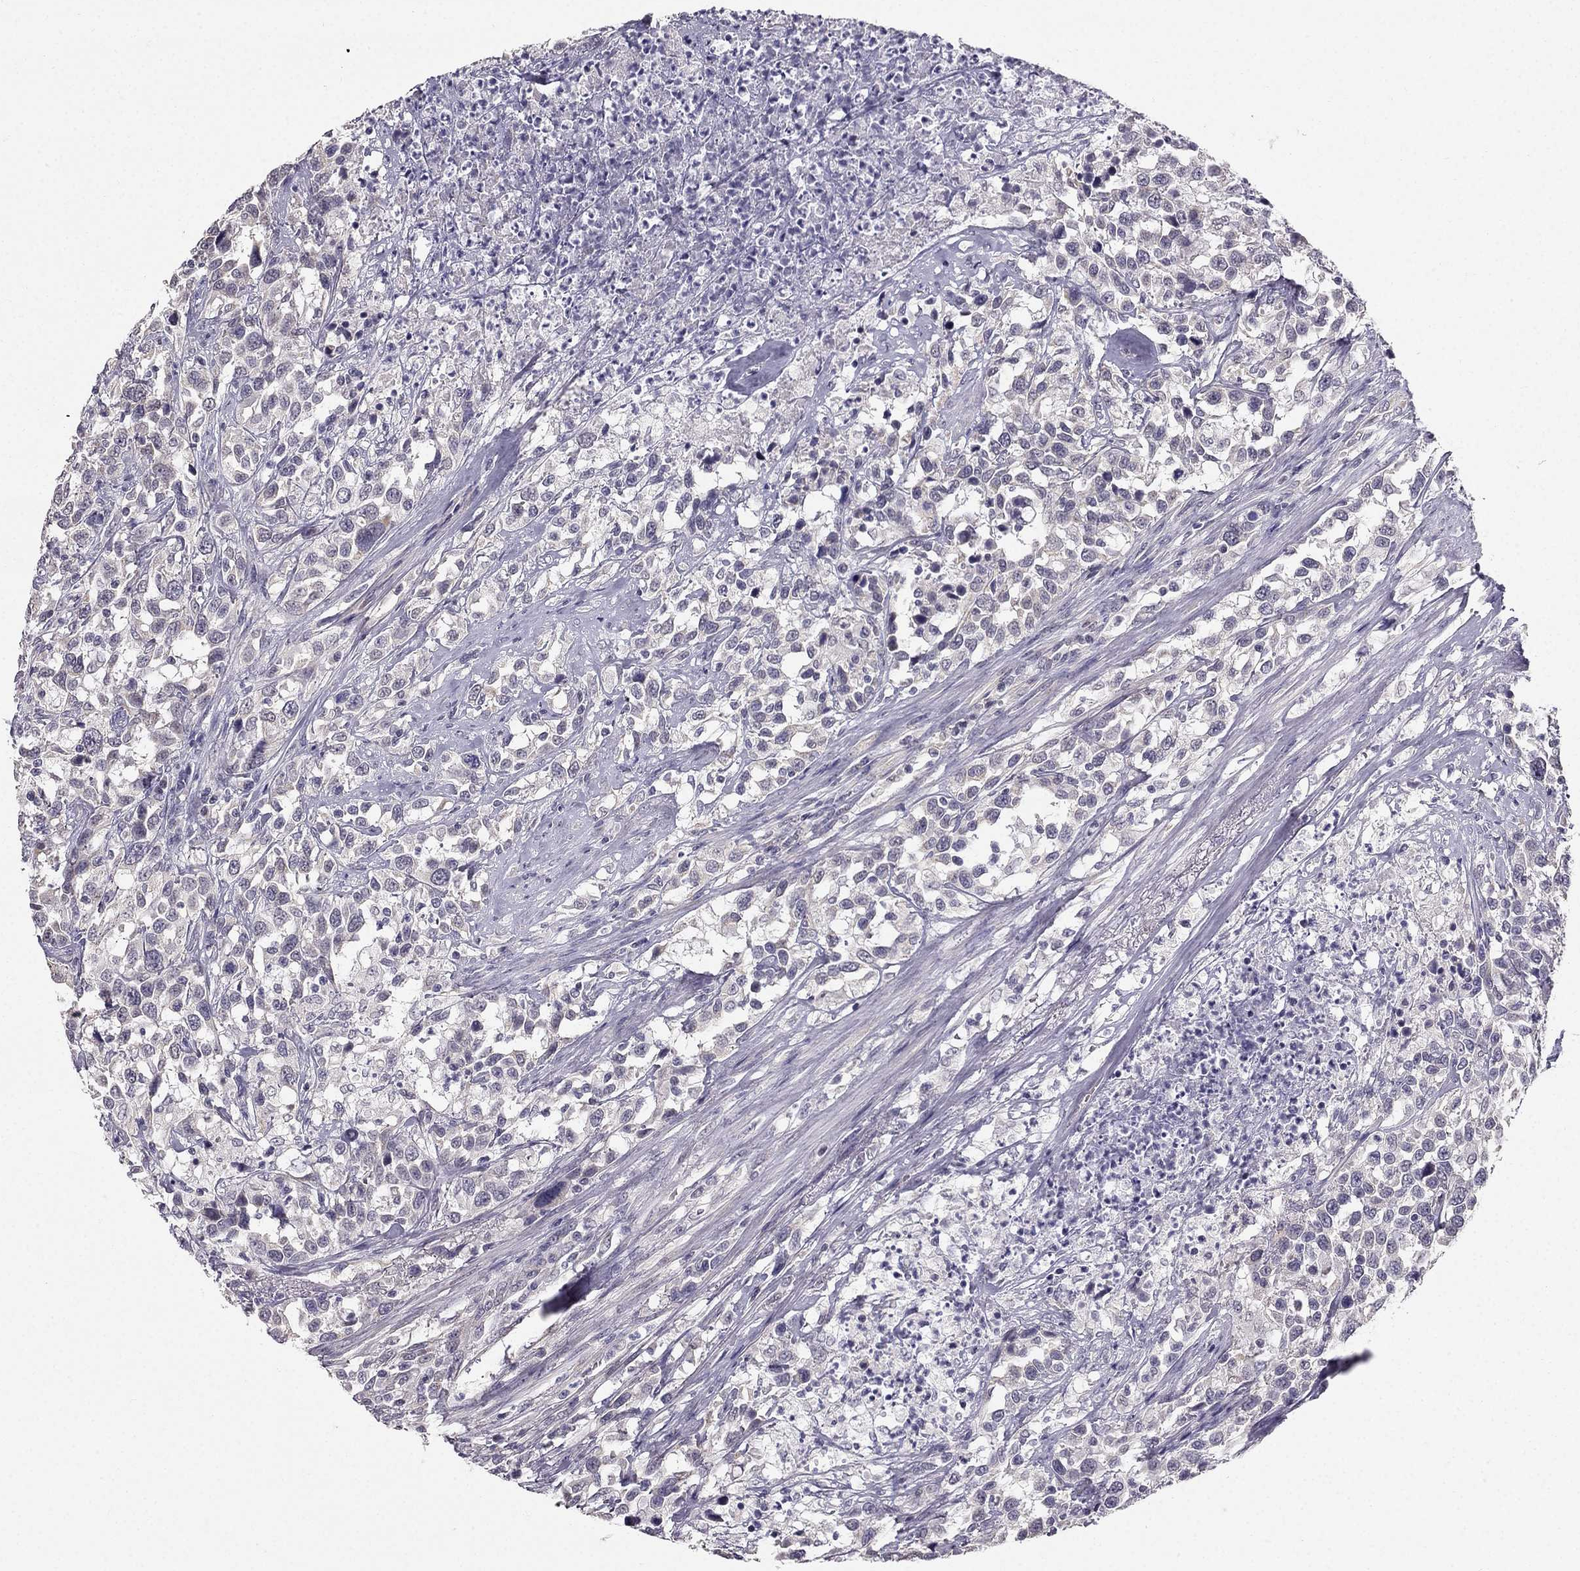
{"staining": {"intensity": "negative", "quantity": "none", "location": "none"}, "tissue": "urothelial cancer", "cell_type": "Tumor cells", "image_type": "cancer", "snomed": [{"axis": "morphology", "description": "Urothelial carcinoma, NOS"}, {"axis": "morphology", "description": "Urothelial carcinoma, High grade"}, {"axis": "topography", "description": "Urinary bladder"}], "caption": "Image shows no protein expression in tumor cells of urothelial cancer tissue.", "gene": "TSPYL5", "patient": {"sex": "female", "age": 64}}